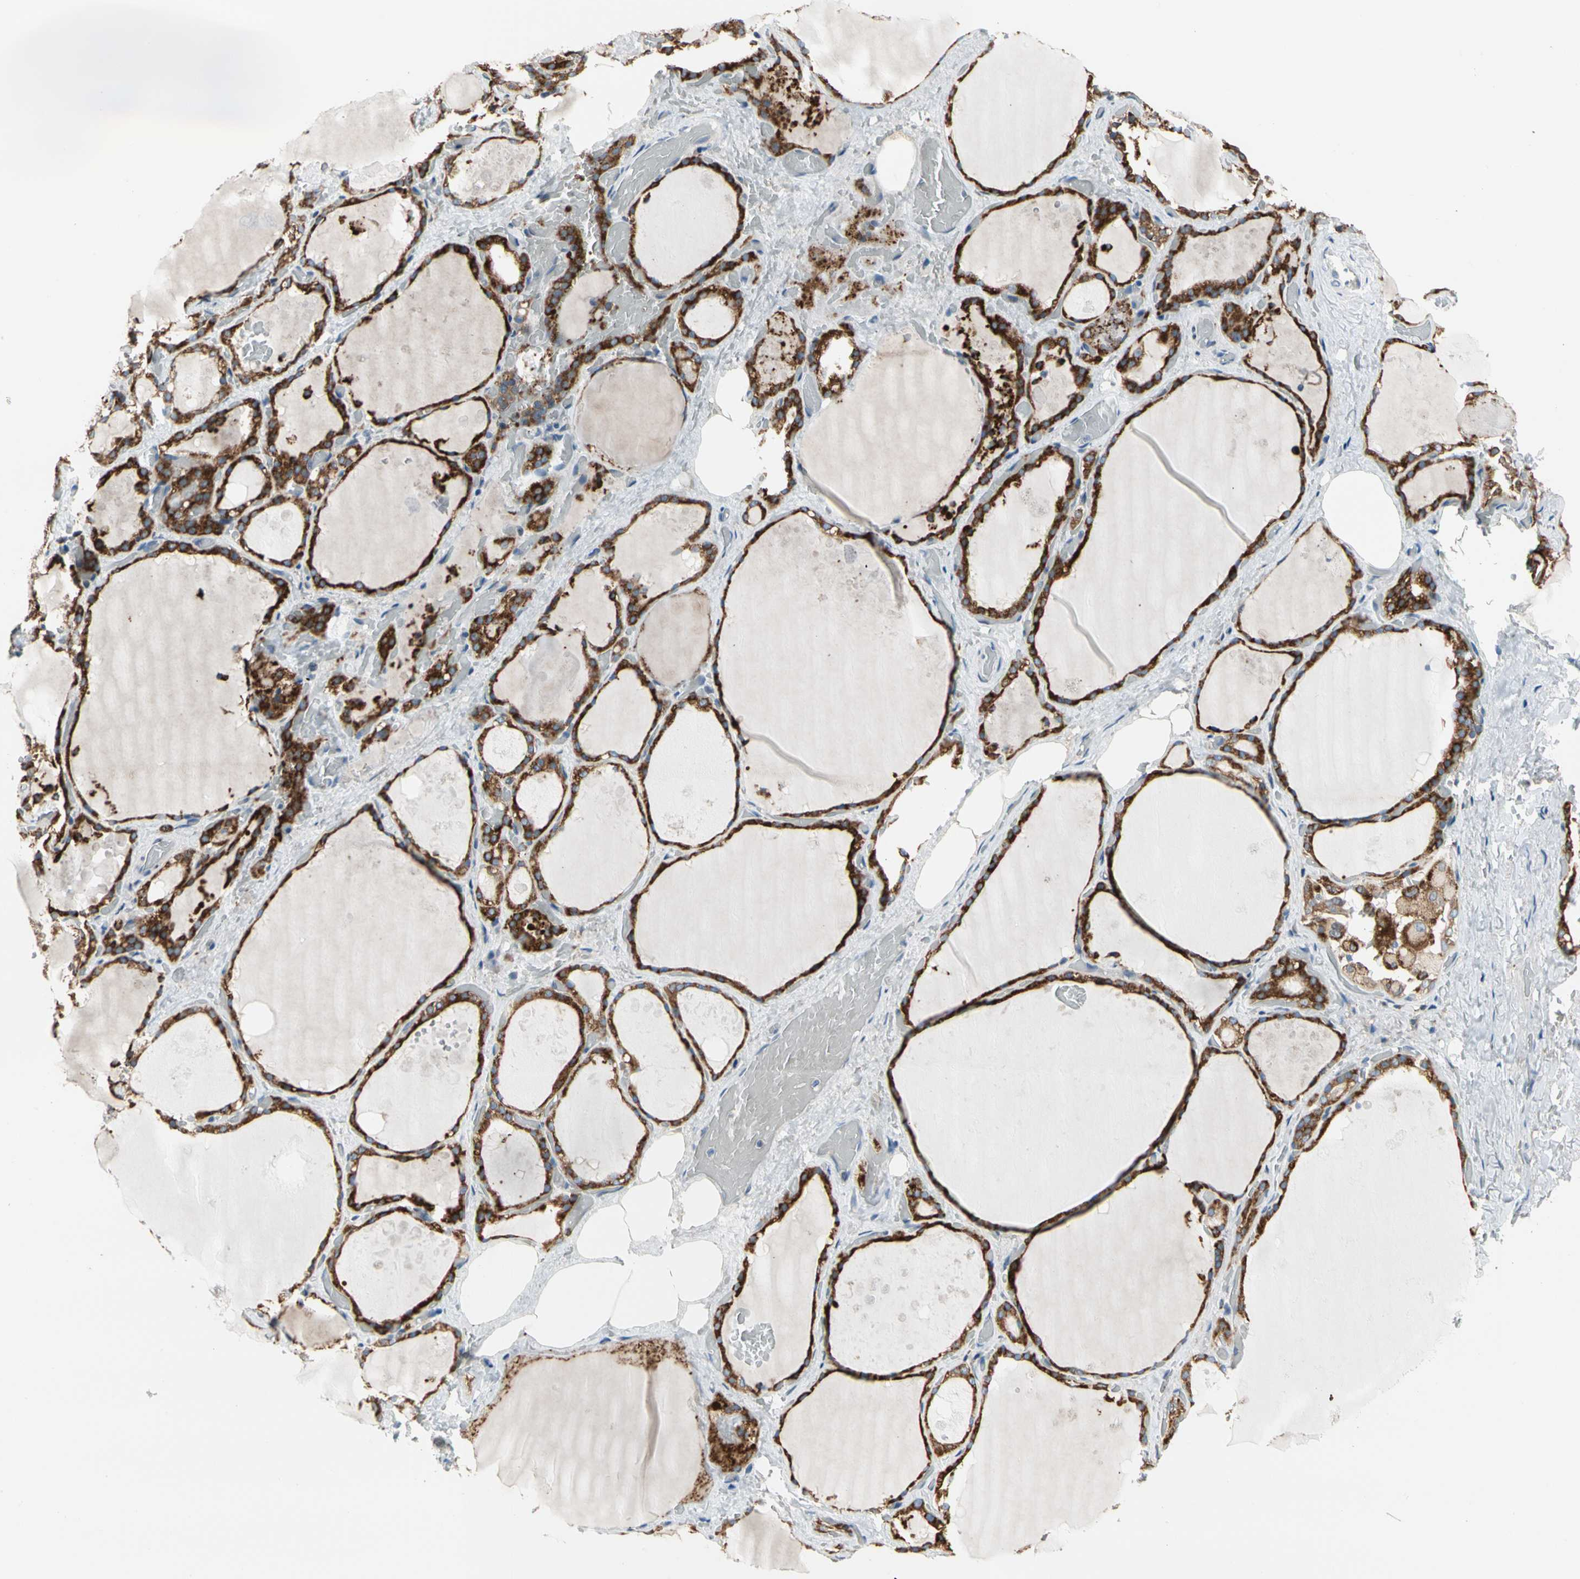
{"staining": {"intensity": "strong", "quantity": ">75%", "location": "cytoplasmic/membranous"}, "tissue": "thyroid gland", "cell_type": "Glandular cells", "image_type": "normal", "snomed": [{"axis": "morphology", "description": "Normal tissue, NOS"}, {"axis": "topography", "description": "Thyroid gland"}], "caption": "A high-resolution micrograph shows immunohistochemistry (IHC) staining of normal thyroid gland, which demonstrates strong cytoplasmic/membranous staining in about >75% of glandular cells.", "gene": "LRPAP1", "patient": {"sex": "male", "age": 61}}